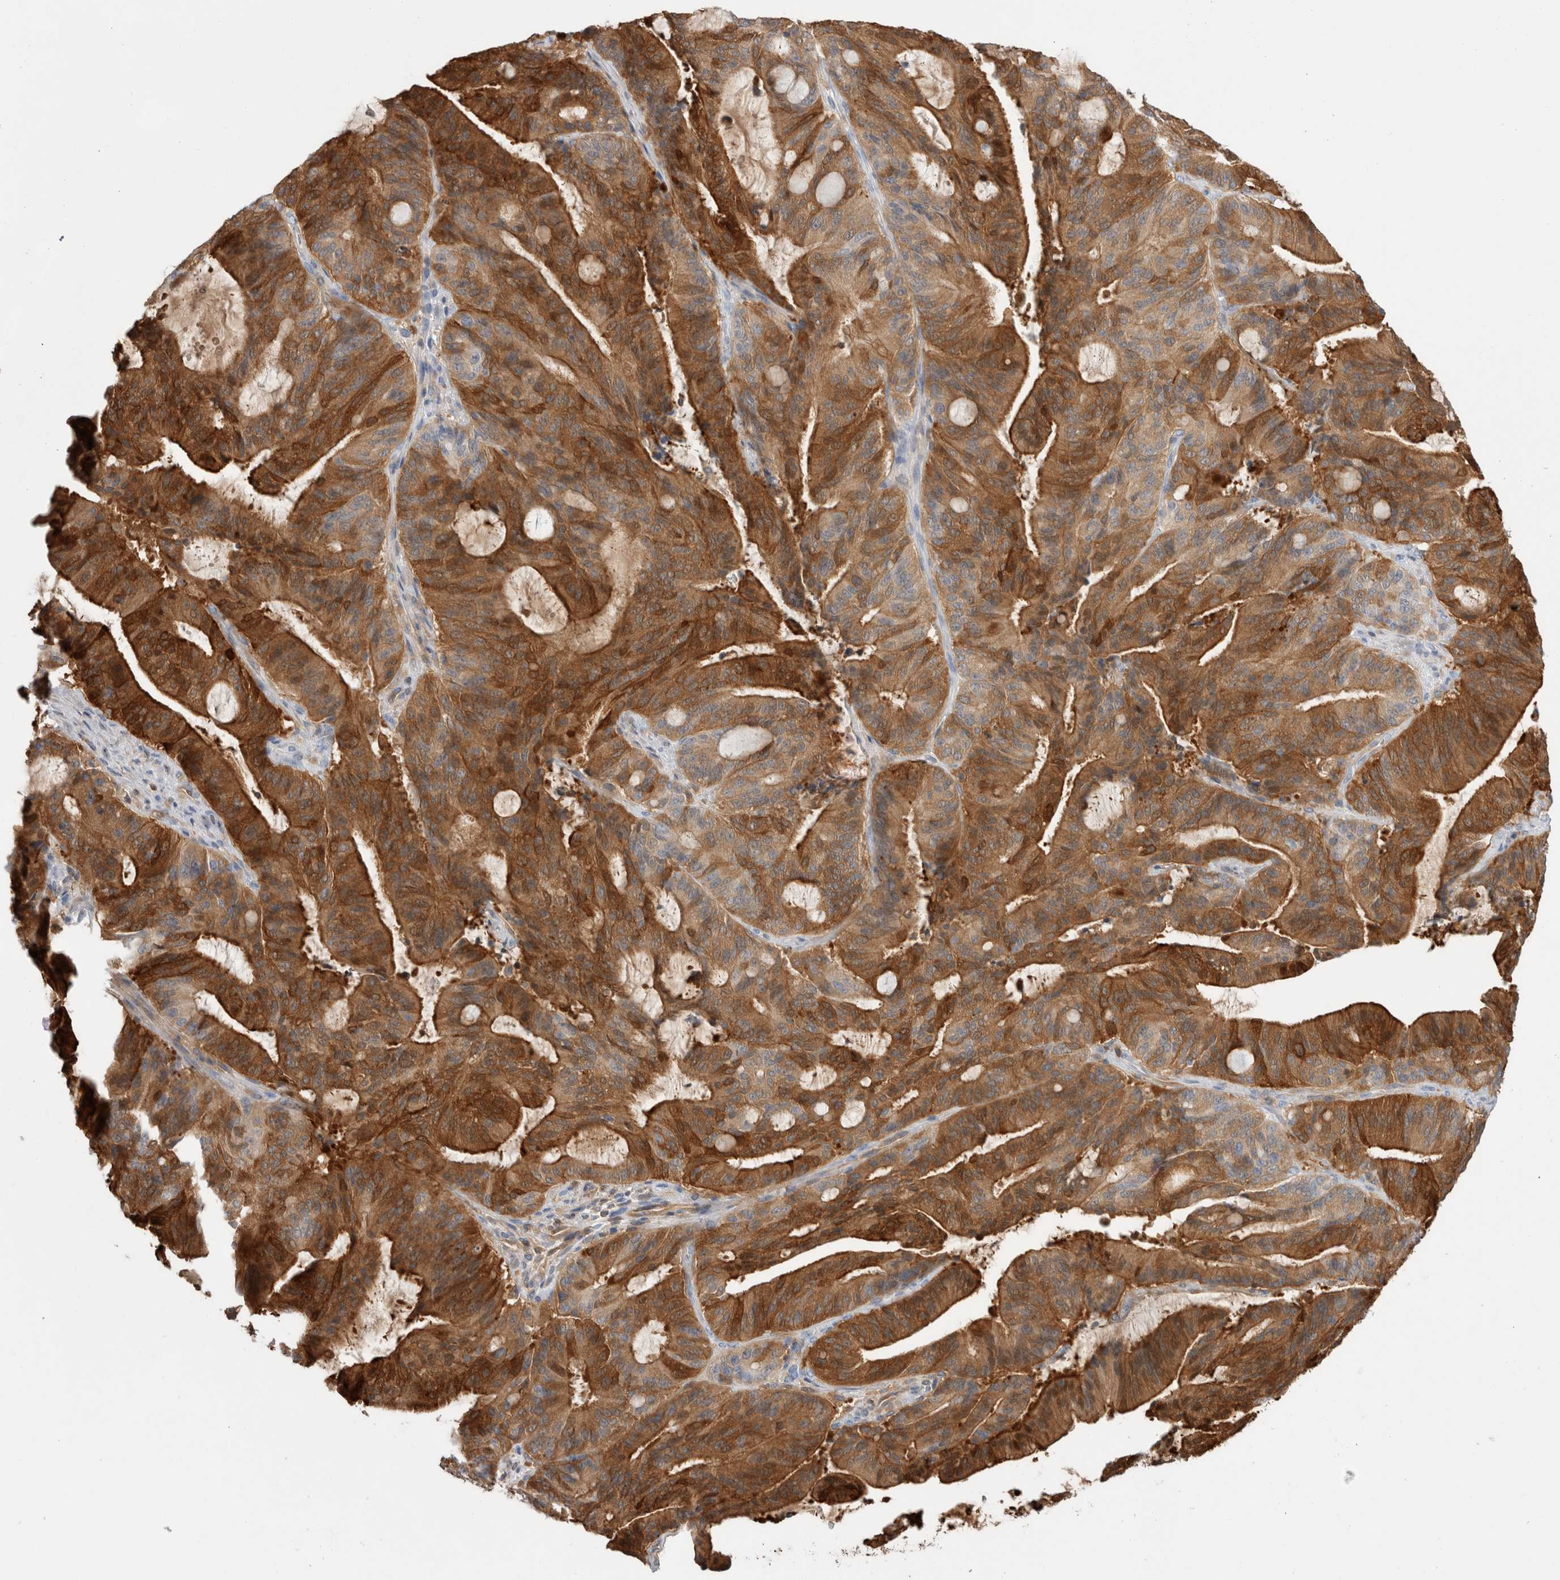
{"staining": {"intensity": "strong", "quantity": ">75%", "location": "cytoplasmic/membranous"}, "tissue": "liver cancer", "cell_type": "Tumor cells", "image_type": "cancer", "snomed": [{"axis": "morphology", "description": "Normal tissue, NOS"}, {"axis": "morphology", "description": "Cholangiocarcinoma"}, {"axis": "topography", "description": "Liver"}, {"axis": "topography", "description": "Peripheral nerve tissue"}], "caption": "Immunohistochemistry (DAB (3,3'-diaminobenzidine)) staining of liver cancer (cholangiocarcinoma) displays strong cytoplasmic/membranous protein staining in about >75% of tumor cells.", "gene": "NAPEPLD", "patient": {"sex": "female", "age": 73}}